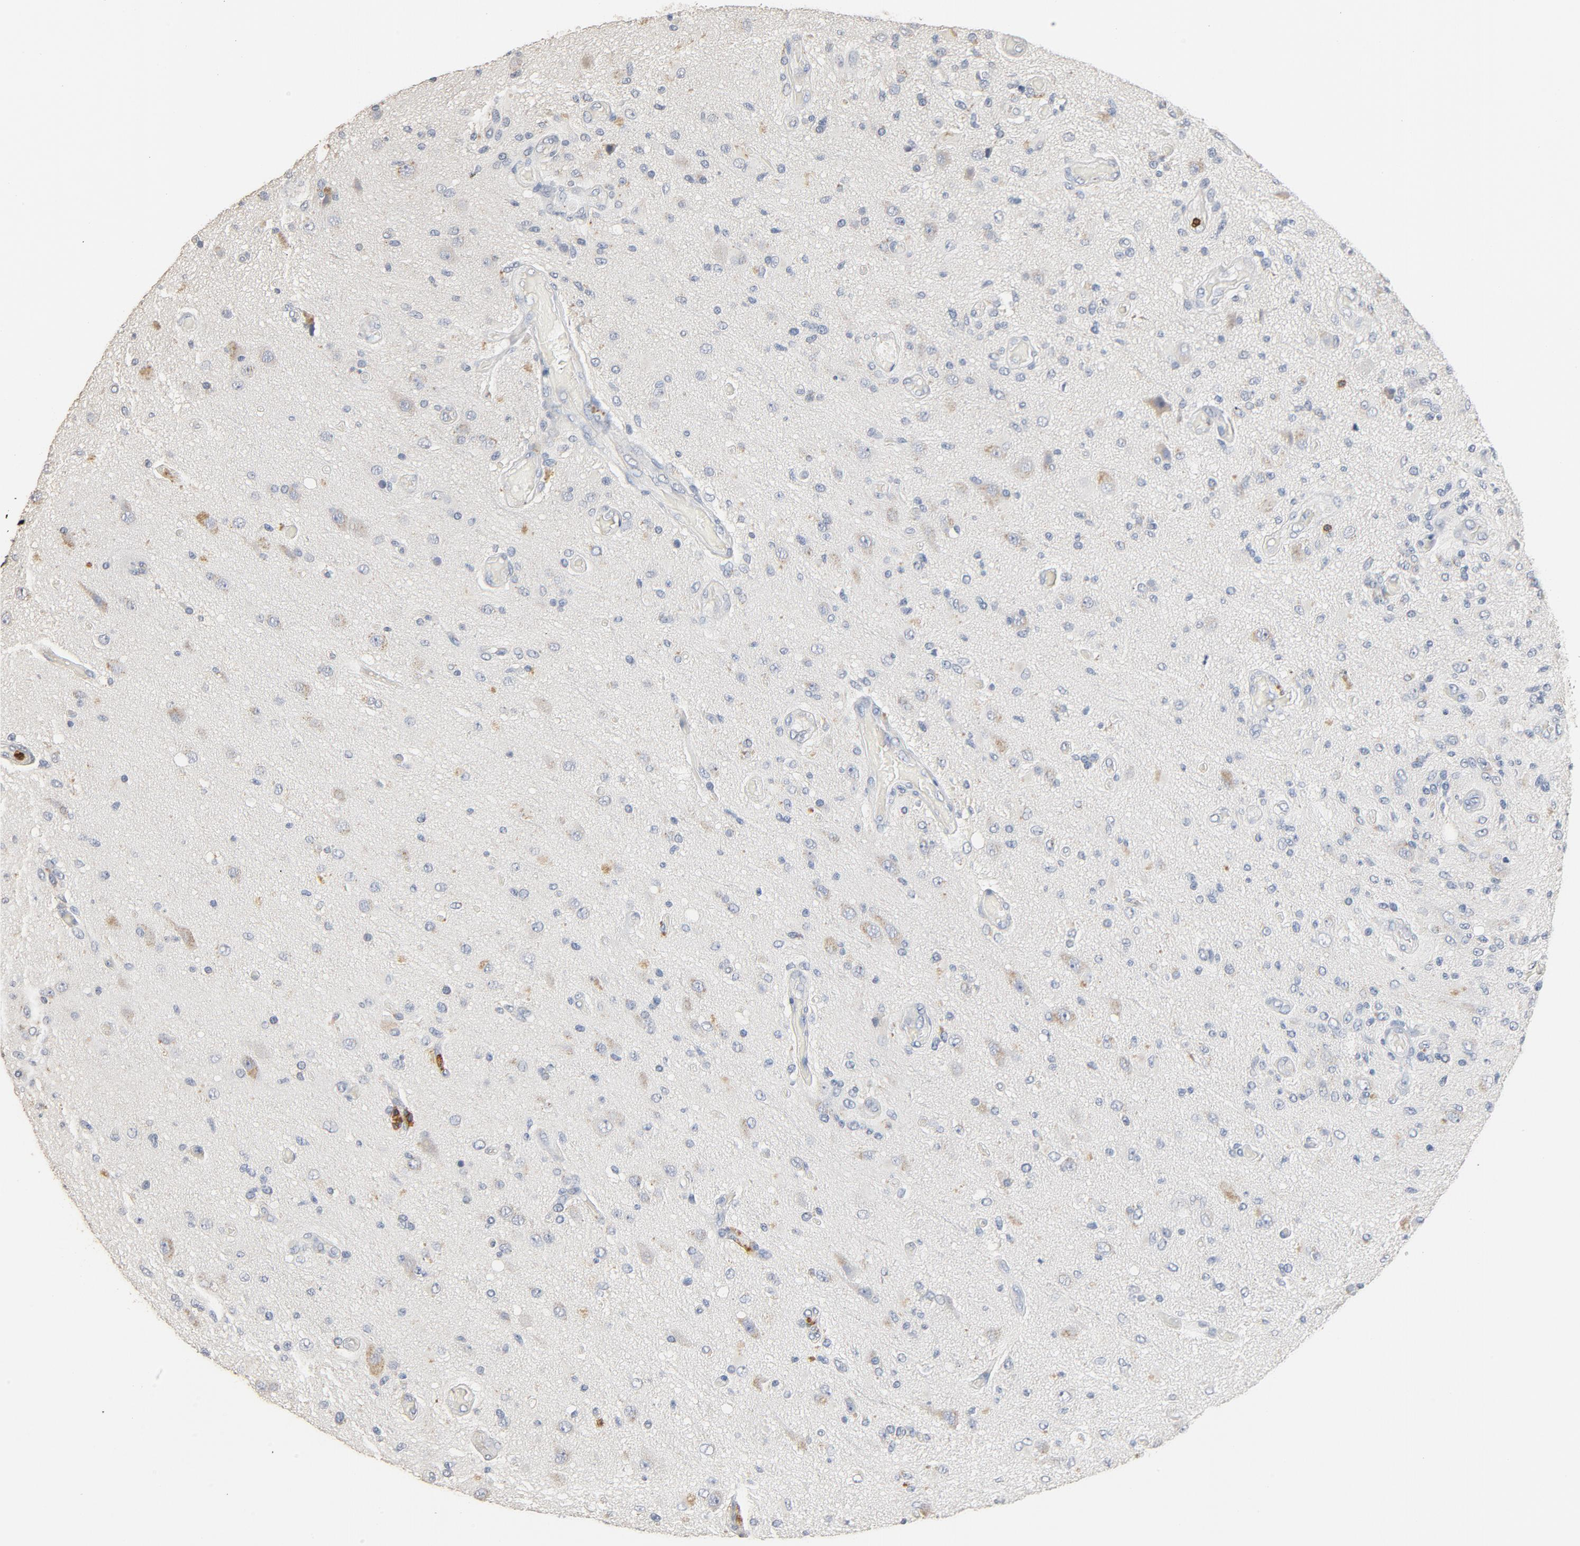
{"staining": {"intensity": "negative", "quantity": "none", "location": "none"}, "tissue": "glioma", "cell_type": "Tumor cells", "image_type": "cancer", "snomed": [{"axis": "morphology", "description": "Normal tissue, NOS"}, {"axis": "morphology", "description": "Glioma, malignant, High grade"}, {"axis": "topography", "description": "Cerebral cortex"}], "caption": "Glioma was stained to show a protein in brown. There is no significant staining in tumor cells. Nuclei are stained in blue.", "gene": "CD247", "patient": {"sex": "male", "age": 77}}